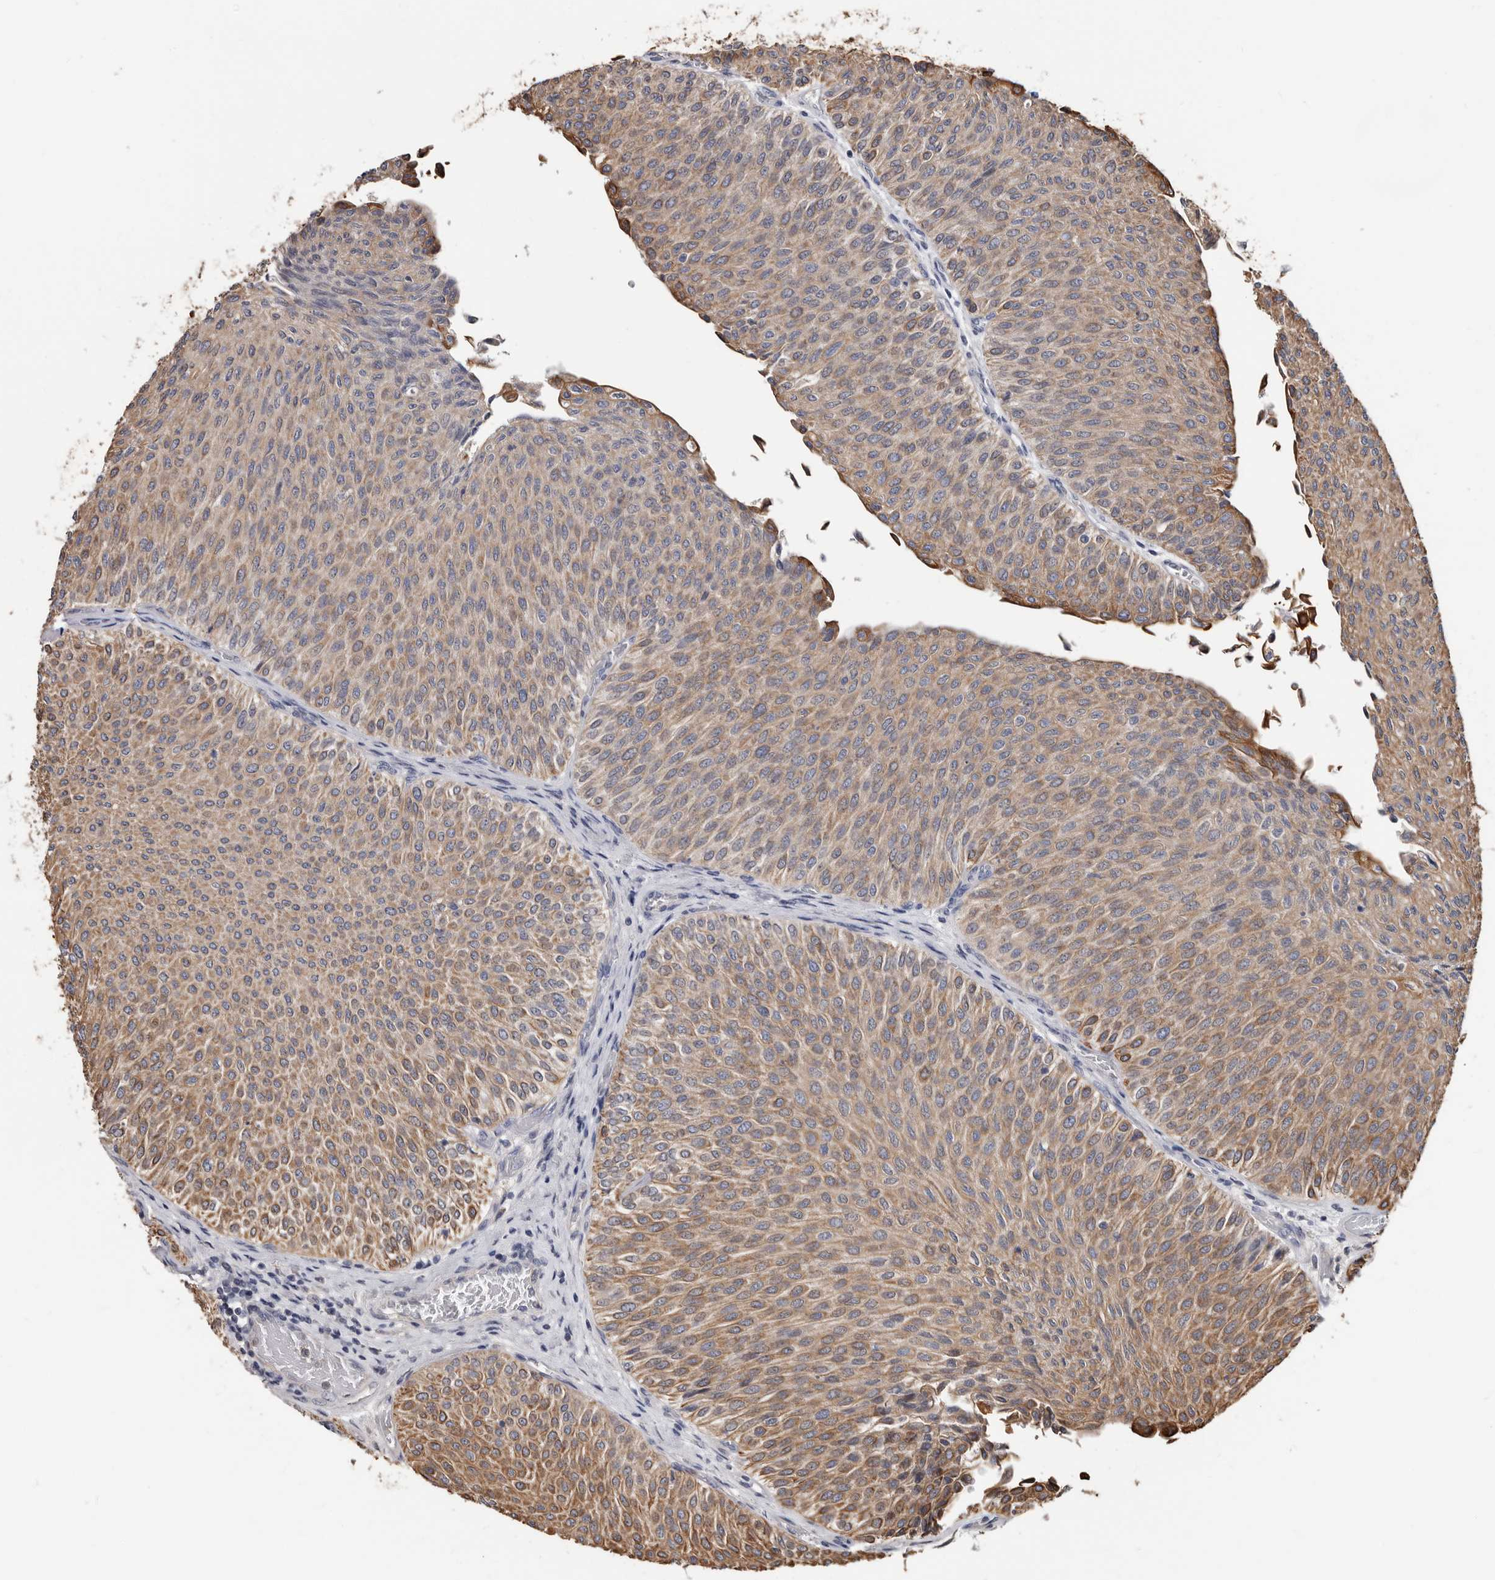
{"staining": {"intensity": "moderate", "quantity": ">75%", "location": "cytoplasmic/membranous"}, "tissue": "urothelial cancer", "cell_type": "Tumor cells", "image_type": "cancer", "snomed": [{"axis": "morphology", "description": "Urothelial carcinoma, Low grade"}, {"axis": "topography", "description": "Urinary bladder"}], "caption": "An image of low-grade urothelial carcinoma stained for a protein demonstrates moderate cytoplasmic/membranous brown staining in tumor cells.", "gene": "MRPL18", "patient": {"sex": "male", "age": 78}}